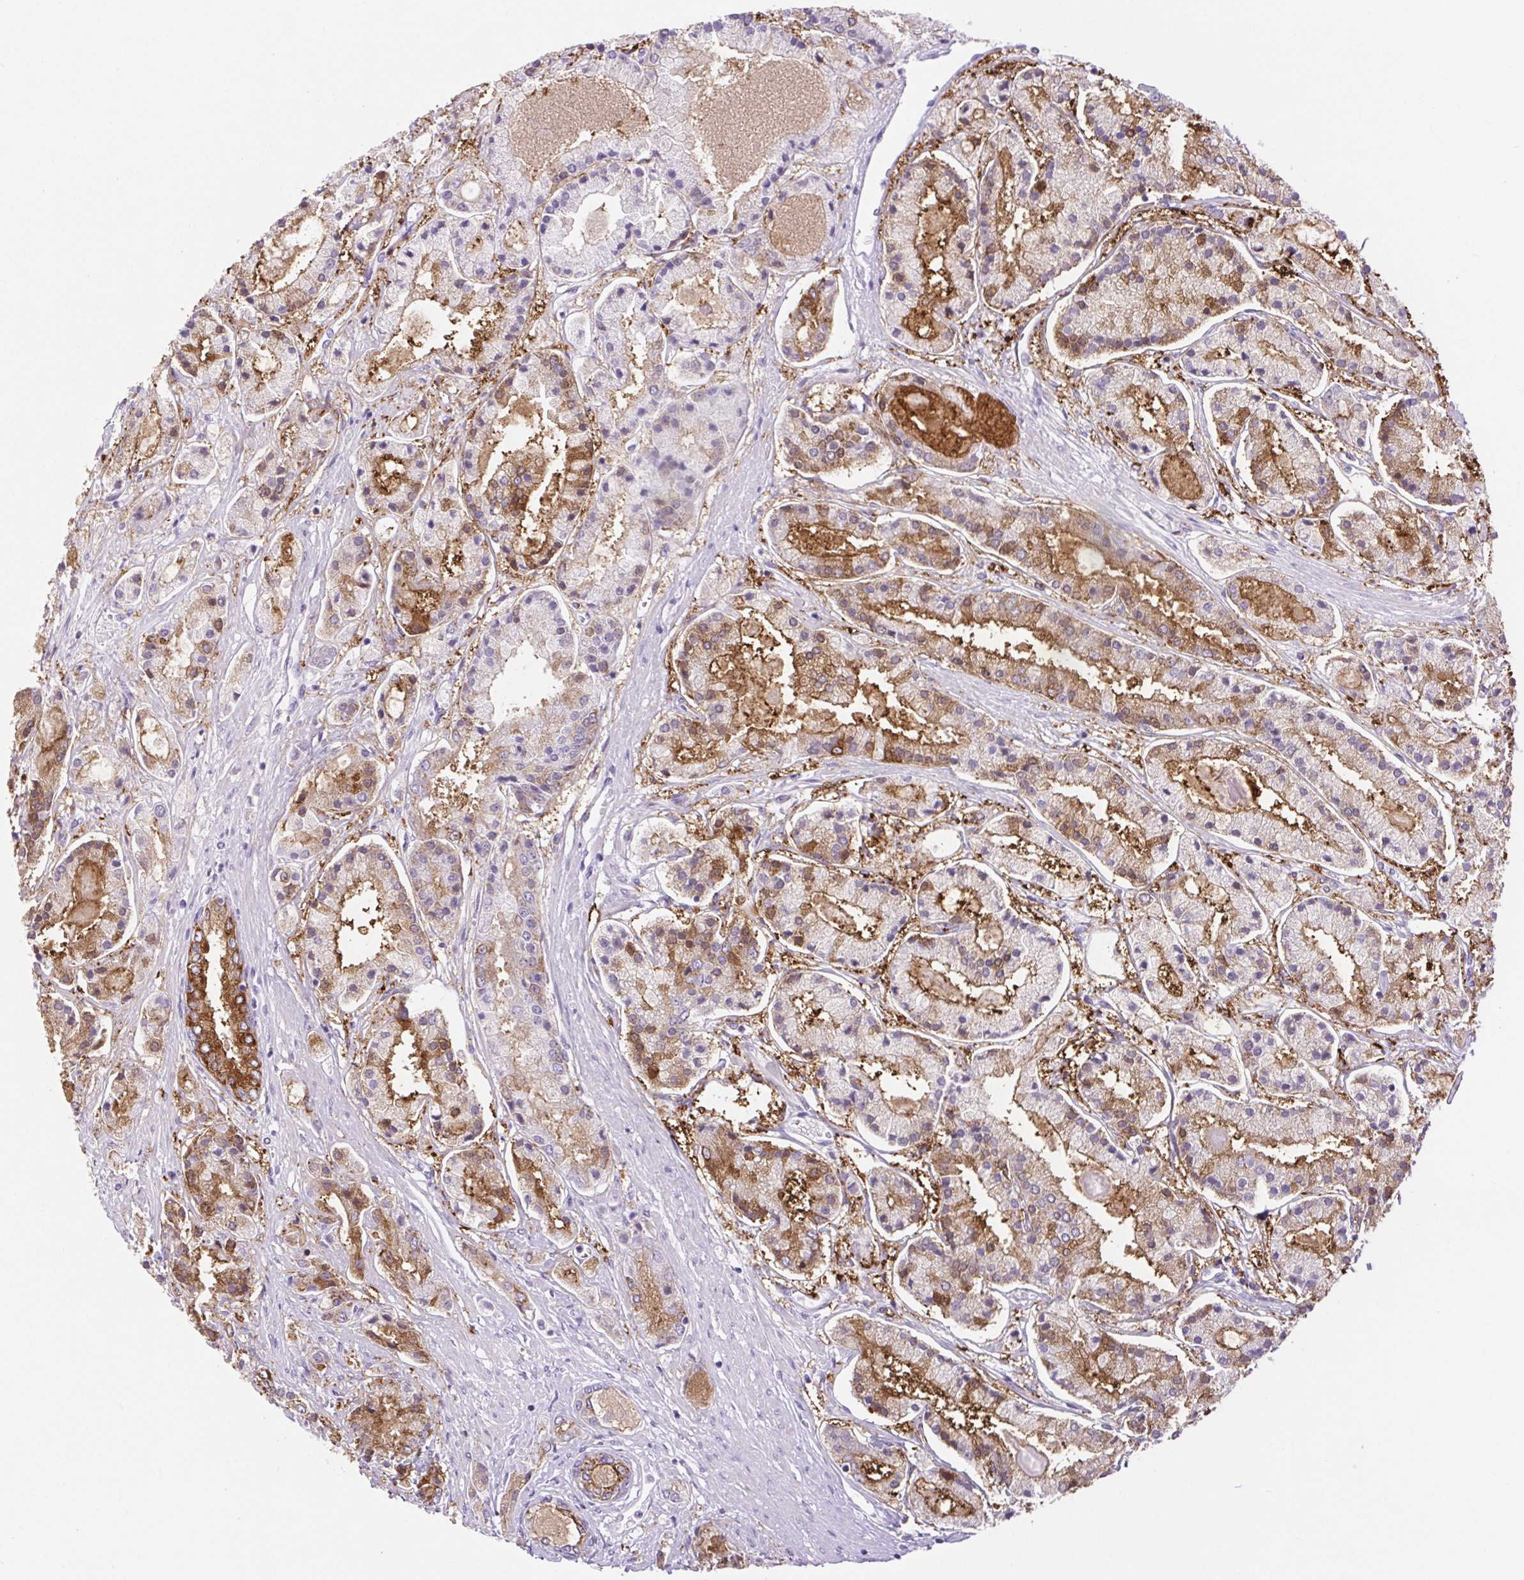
{"staining": {"intensity": "moderate", "quantity": "25%-75%", "location": "cytoplasmic/membranous"}, "tissue": "prostate cancer", "cell_type": "Tumor cells", "image_type": "cancer", "snomed": [{"axis": "morphology", "description": "Adenocarcinoma, High grade"}, {"axis": "topography", "description": "Prostate"}], "caption": "Prostate cancer was stained to show a protein in brown. There is medium levels of moderate cytoplasmic/membranous staining in approximately 25%-75% of tumor cells.", "gene": "BCAS1", "patient": {"sex": "male", "age": 67}}